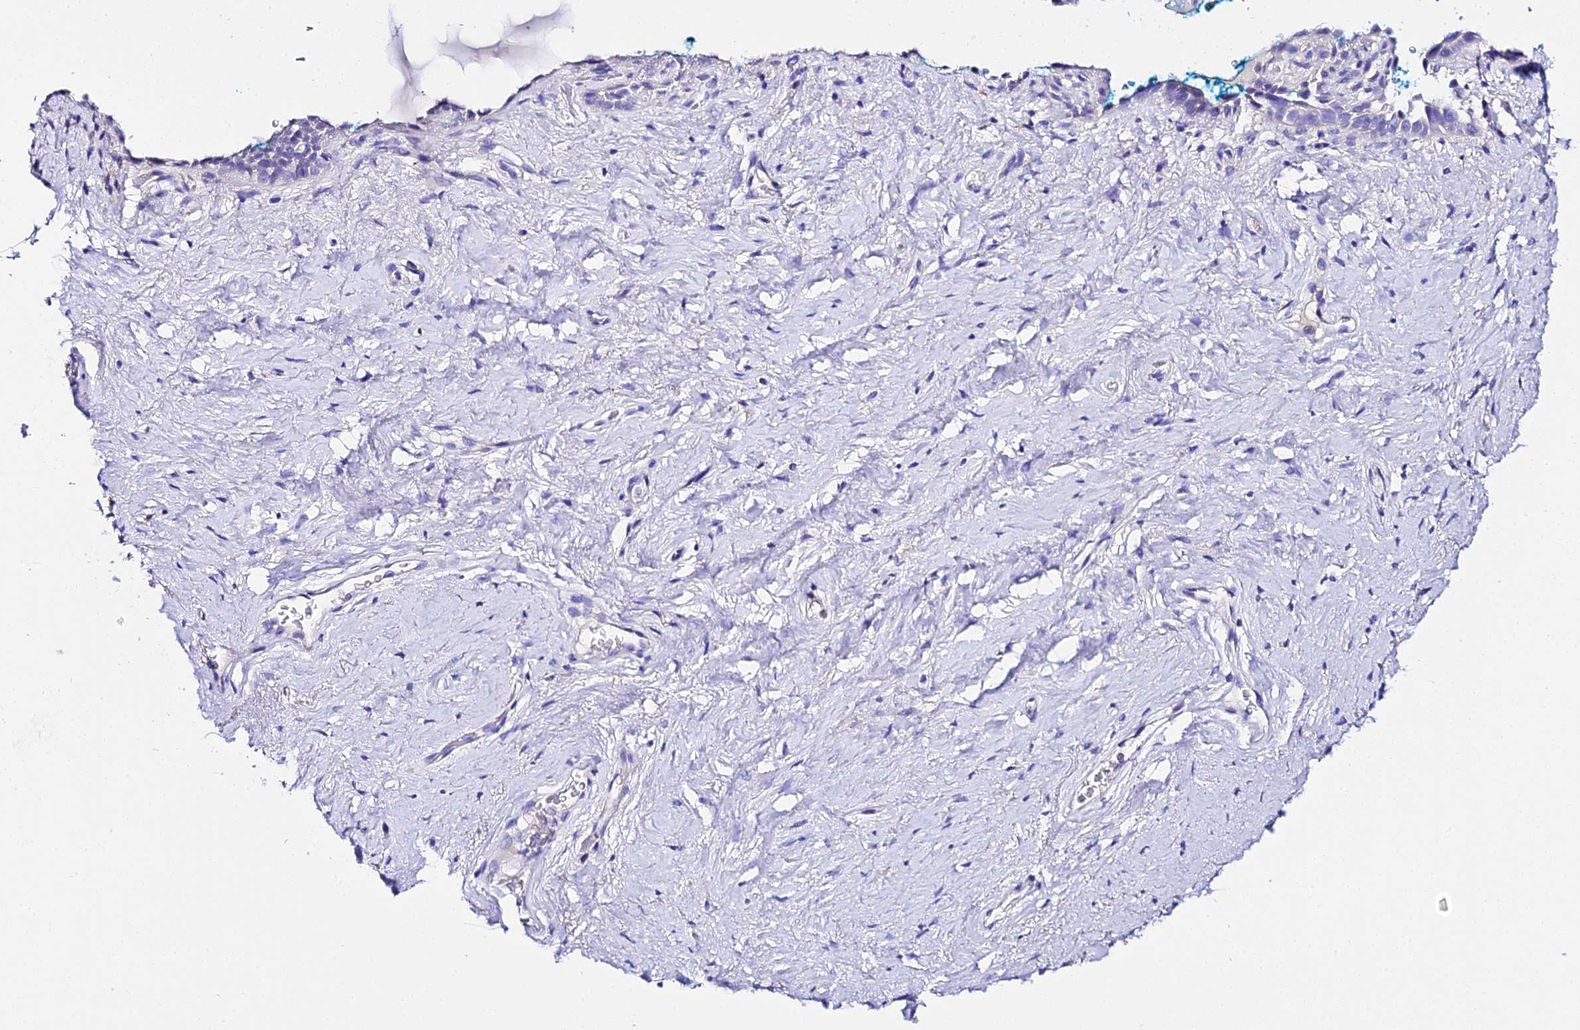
{"staining": {"intensity": "negative", "quantity": "none", "location": "none"}, "tissue": "vagina", "cell_type": "Squamous epithelial cells", "image_type": "normal", "snomed": [{"axis": "morphology", "description": "Normal tissue, NOS"}, {"axis": "morphology", "description": "Adenocarcinoma, NOS"}, {"axis": "topography", "description": "Rectum"}, {"axis": "topography", "description": "Vagina"}], "caption": "Immunohistochemical staining of benign vagina shows no significant staining in squamous epithelial cells.", "gene": "TMEM117", "patient": {"sex": "female", "age": 71}}